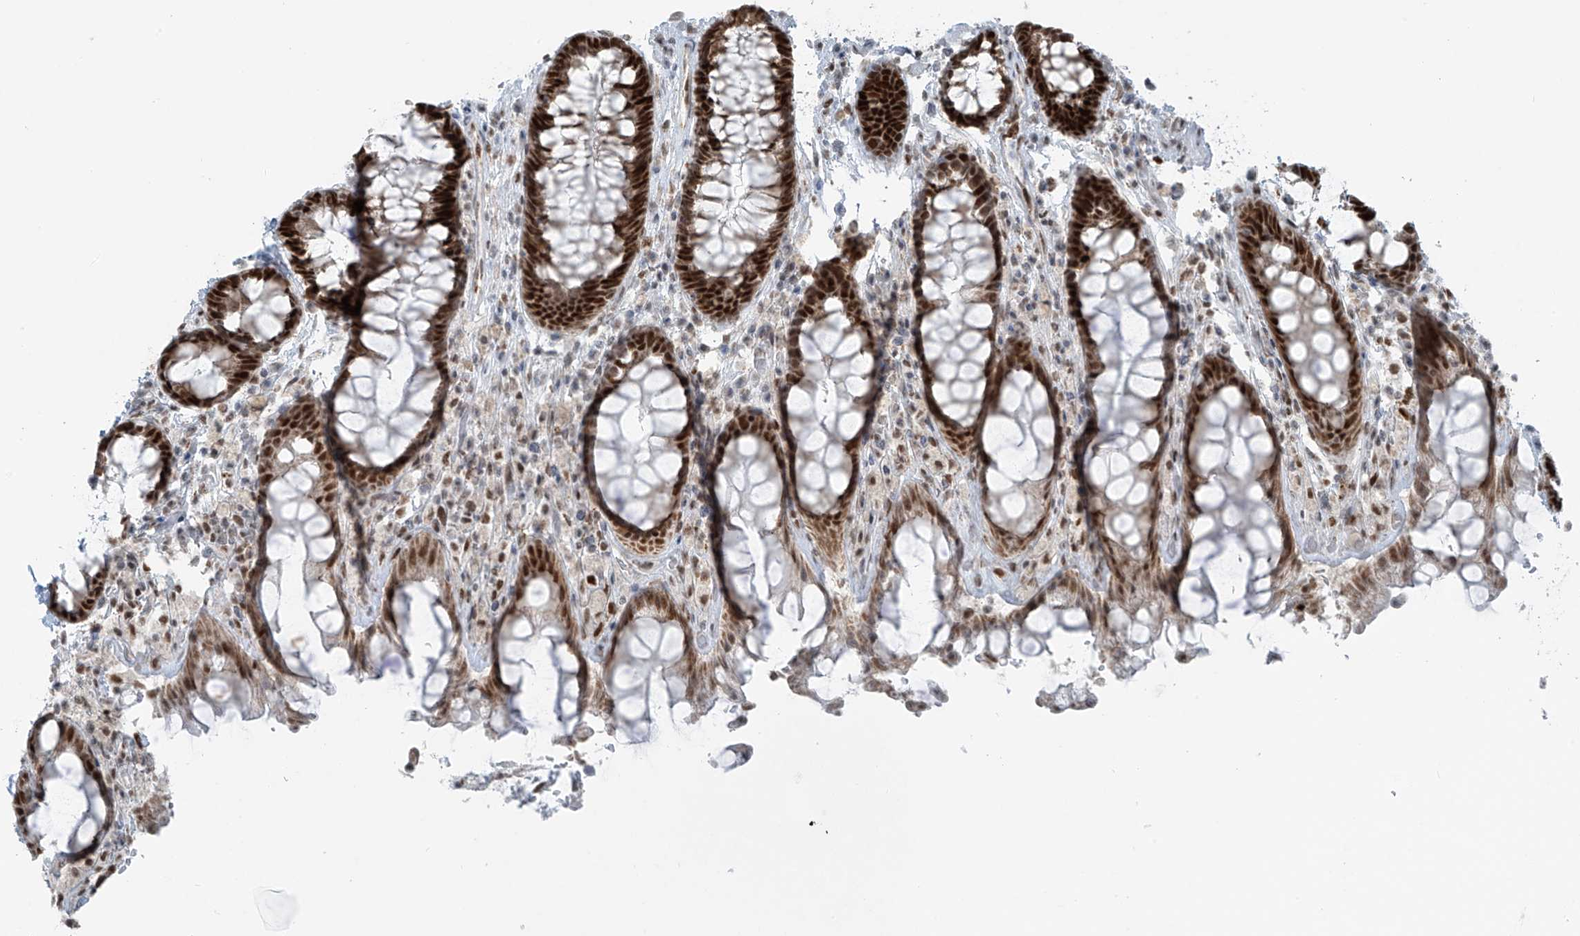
{"staining": {"intensity": "strong", "quantity": ">75%", "location": "cytoplasmic/membranous,nuclear"}, "tissue": "rectum", "cell_type": "Glandular cells", "image_type": "normal", "snomed": [{"axis": "morphology", "description": "Normal tissue, NOS"}, {"axis": "topography", "description": "Rectum"}], "caption": "Immunohistochemical staining of normal human rectum shows >75% levels of strong cytoplasmic/membranous,nuclear protein expression in approximately >75% of glandular cells. (DAB (3,3'-diaminobenzidine) IHC with brightfield microscopy, high magnification).", "gene": "WRNIP1", "patient": {"sex": "male", "age": 64}}